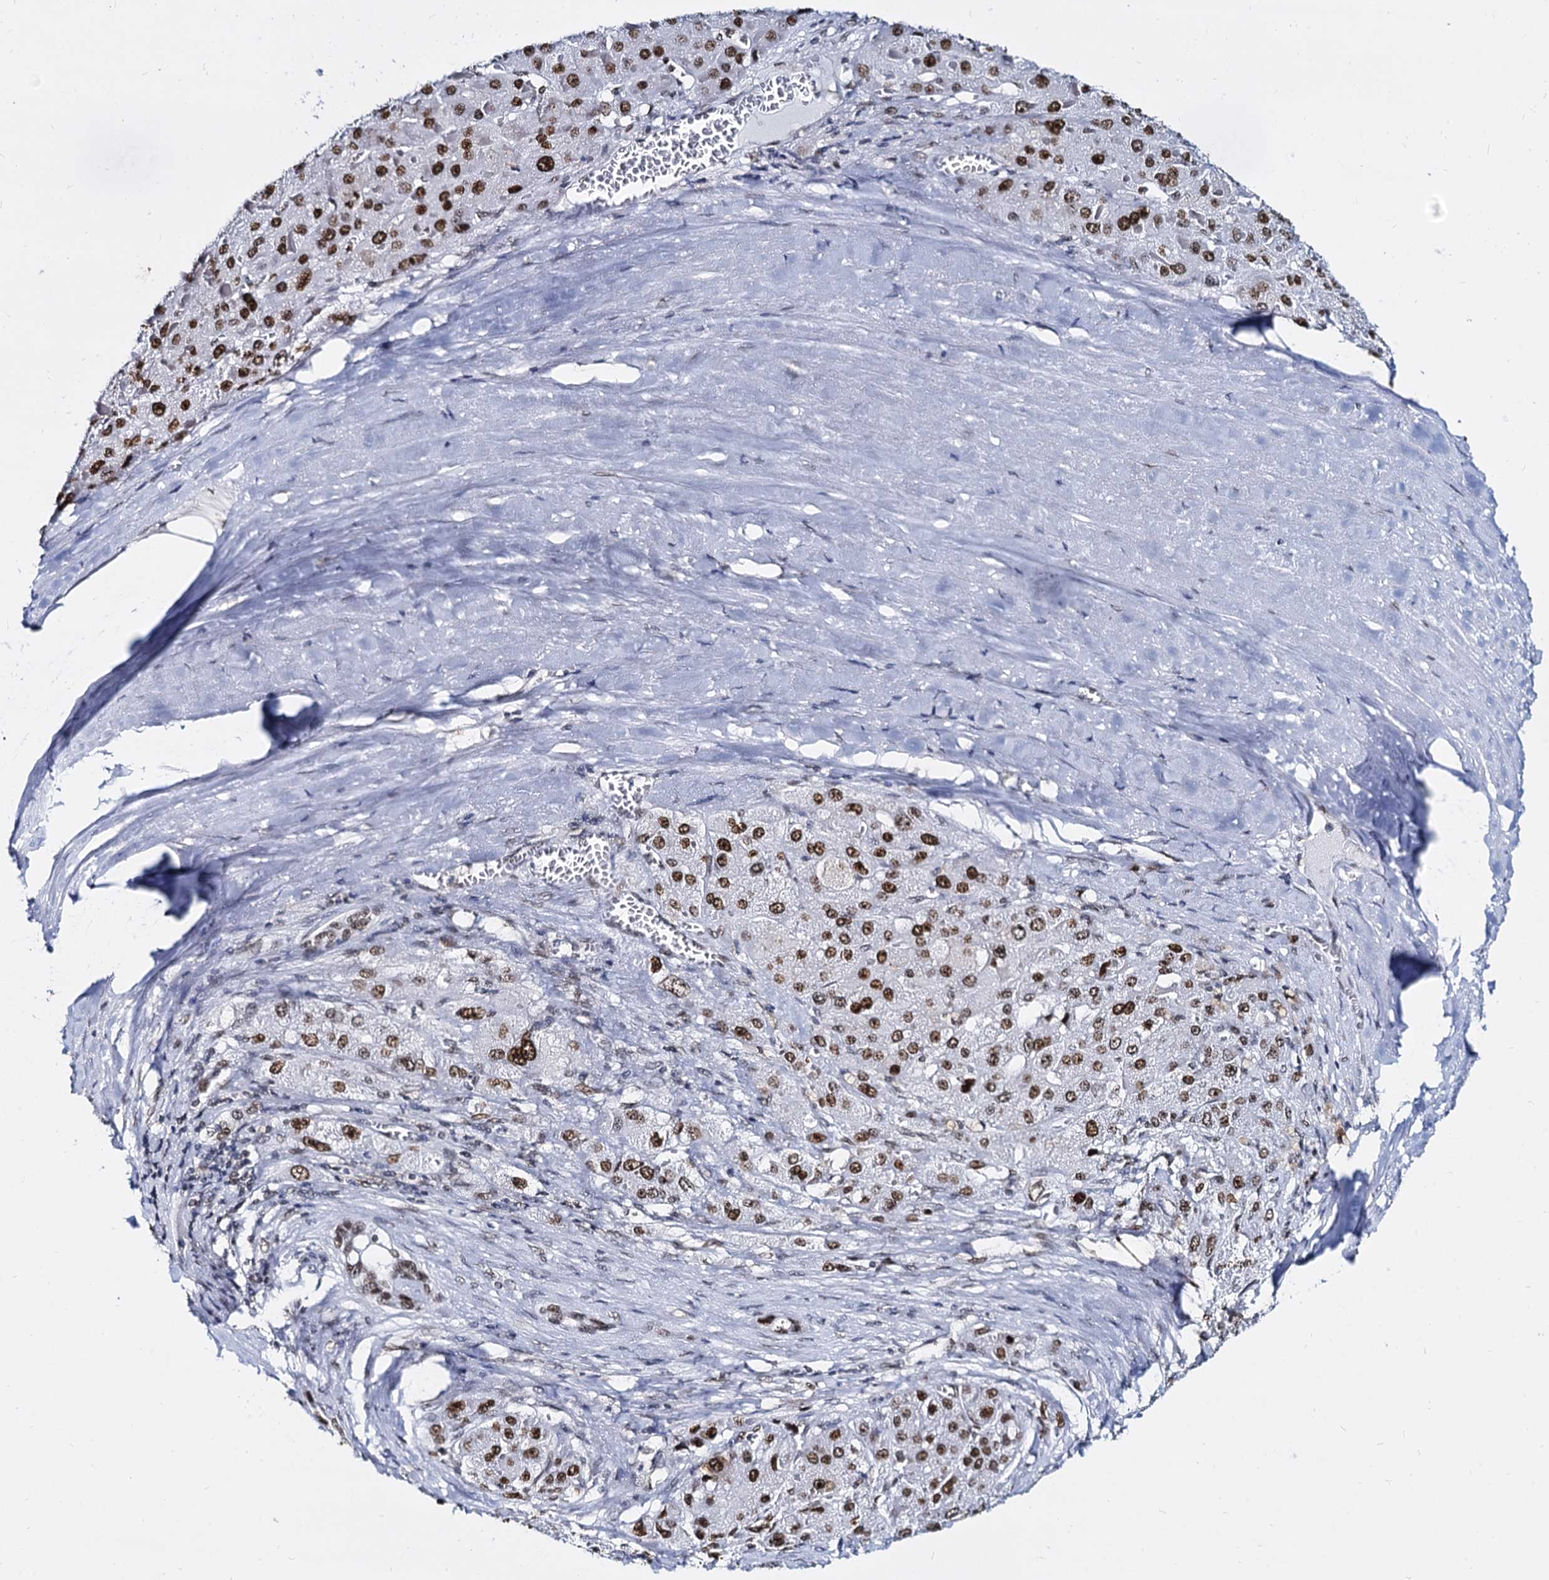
{"staining": {"intensity": "strong", "quantity": ">75%", "location": "nuclear"}, "tissue": "liver cancer", "cell_type": "Tumor cells", "image_type": "cancer", "snomed": [{"axis": "morphology", "description": "Carcinoma, Hepatocellular, NOS"}, {"axis": "topography", "description": "Liver"}], "caption": "IHC of human liver cancer demonstrates high levels of strong nuclear positivity in approximately >75% of tumor cells. The staining was performed using DAB to visualize the protein expression in brown, while the nuclei were stained in blue with hematoxylin (Magnification: 20x).", "gene": "CMAS", "patient": {"sex": "female", "age": 73}}